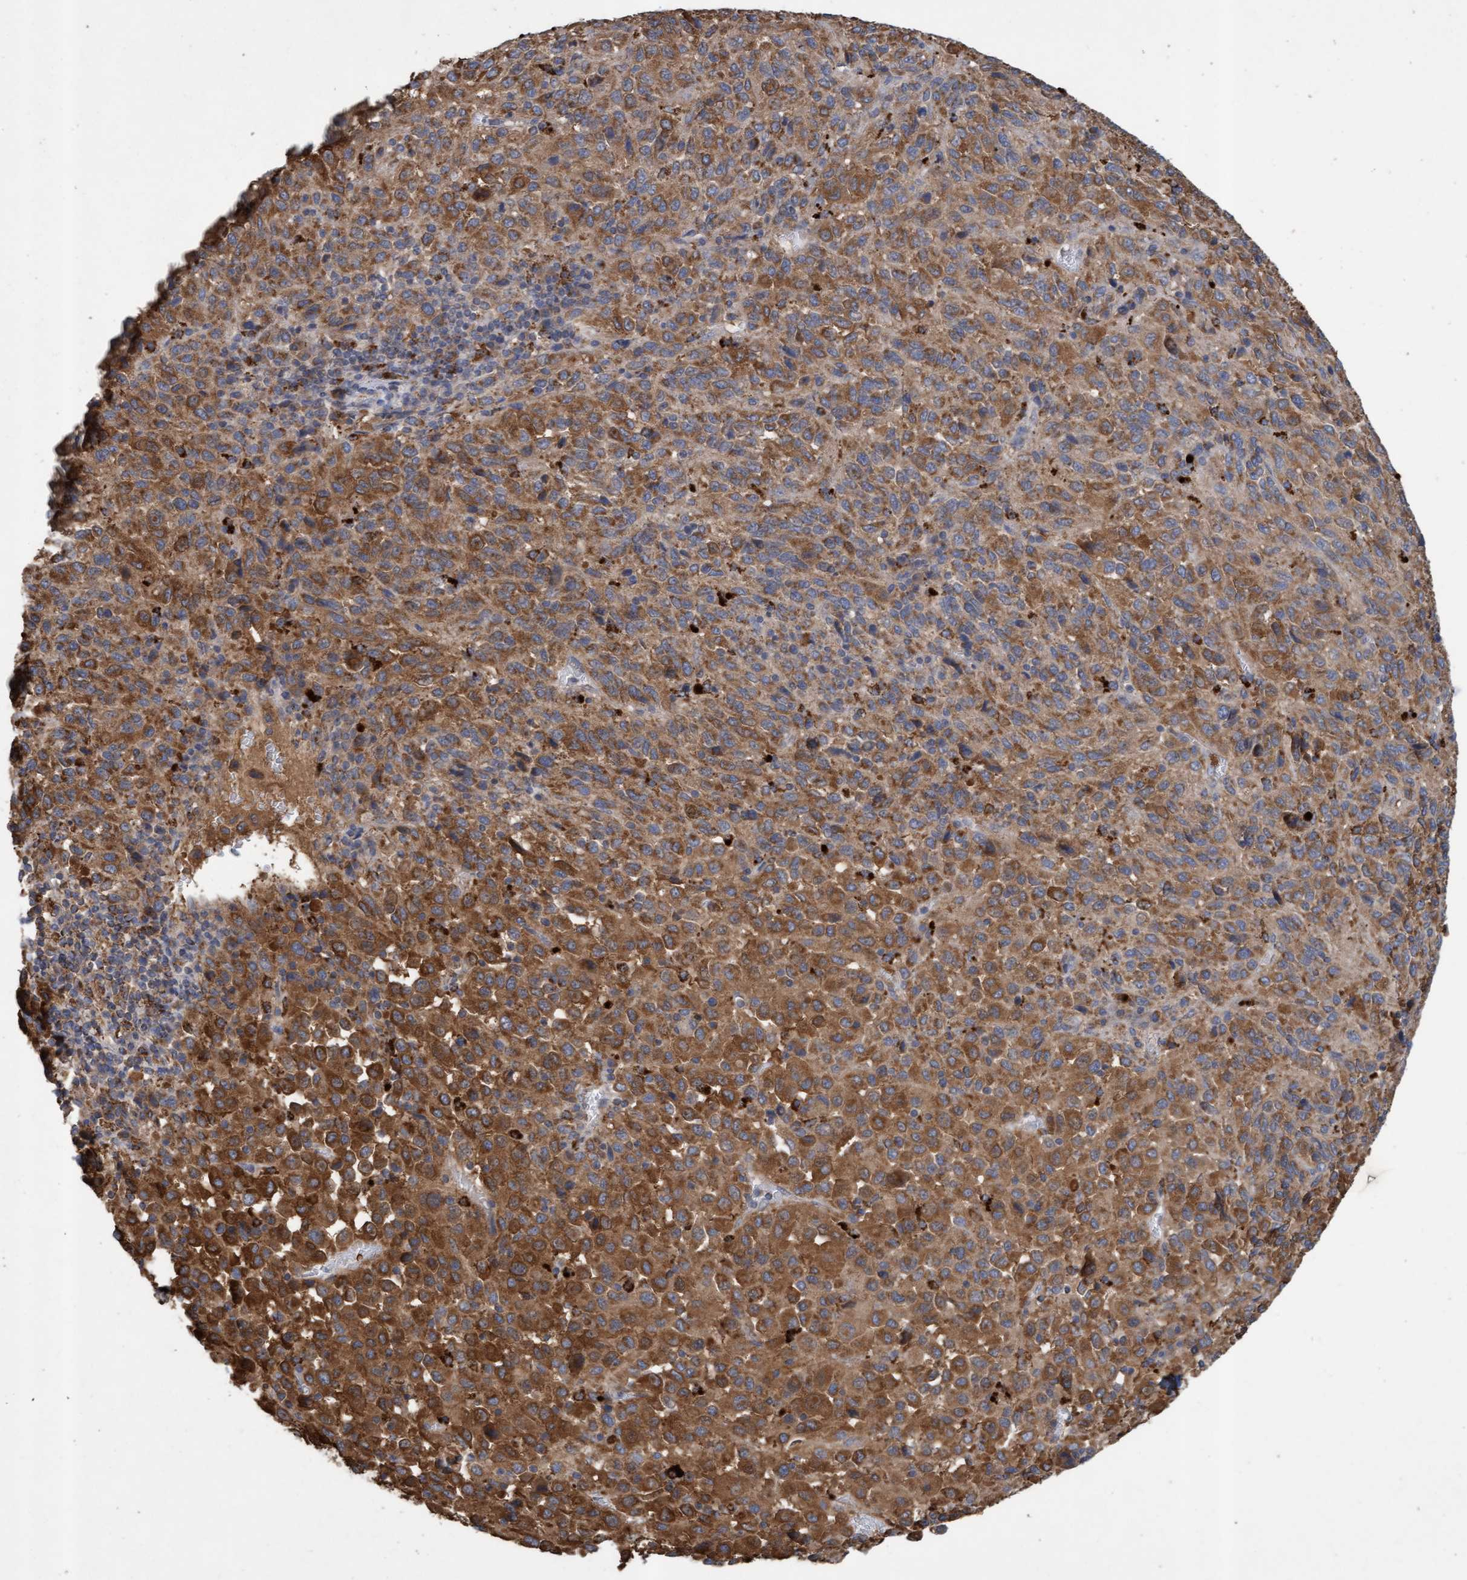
{"staining": {"intensity": "moderate", "quantity": ">75%", "location": "cytoplasmic/membranous"}, "tissue": "melanoma", "cell_type": "Tumor cells", "image_type": "cancer", "snomed": [{"axis": "morphology", "description": "Malignant melanoma, Metastatic site"}, {"axis": "topography", "description": "Lung"}], "caption": "Immunohistochemical staining of malignant melanoma (metastatic site) displays medium levels of moderate cytoplasmic/membranous protein expression in about >75% of tumor cells. The protein of interest is stained brown, and the nuclei are stained in blue (DAB IHC with brightfield microscopy, high magnification).", "gene": "ATPAF2", "patient": {"sex": "male", "age": 64}}